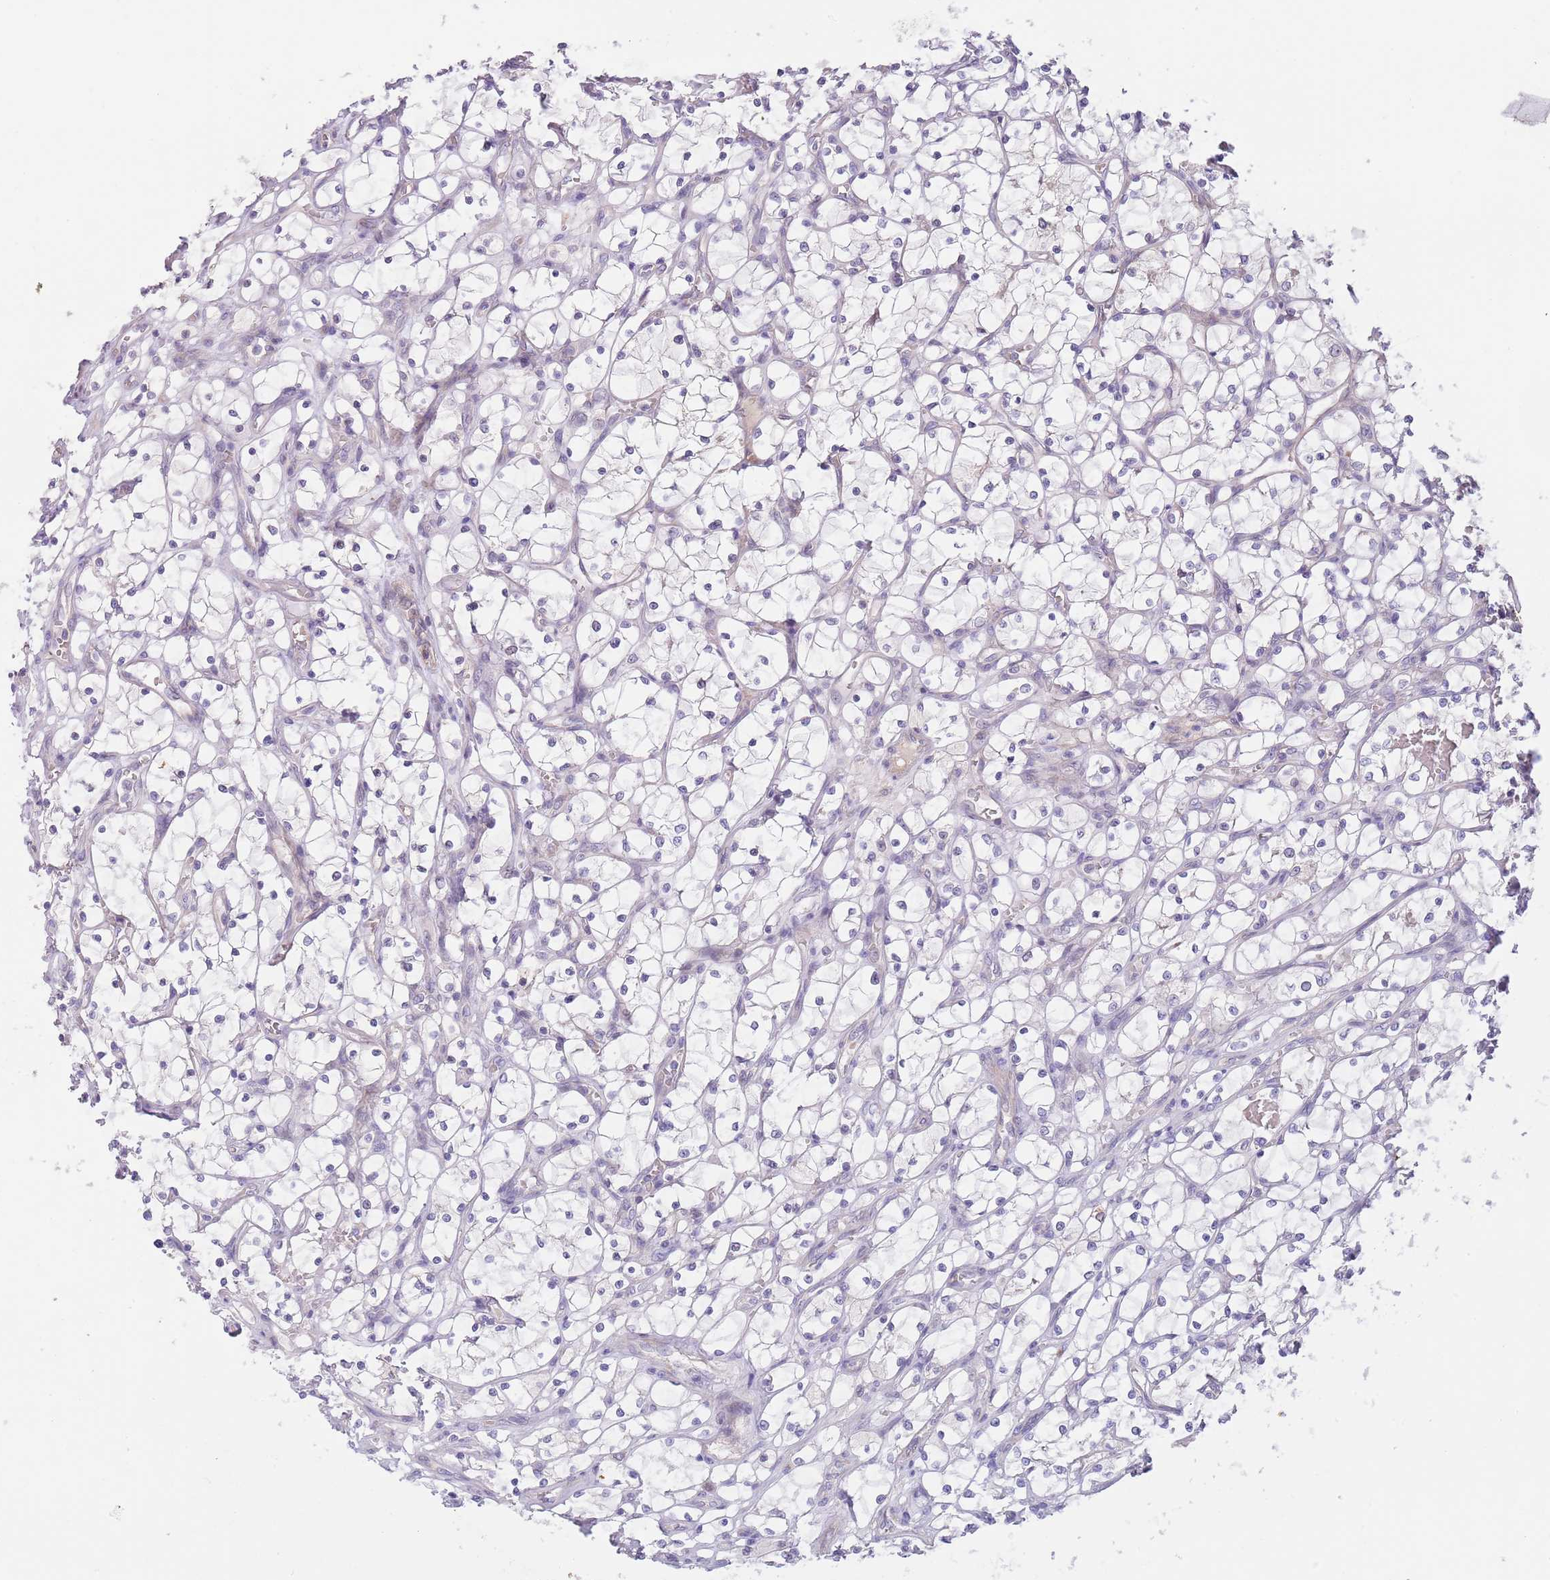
{"staining": {"intensity": "negative", "quantity": "none", "location": "none"}, "tissue": "renal cancer", "cell_type": "Tumor cells", "image_type": "cancer", "snomed": [{"axis": "morphology", "description": "Adenocarcinoma, NOS"}, {"axis": "topography", "description": "Kidney"}], "caption": "A micrograph of human adenocarcinoma (renal) is negative for staining in tumor cells.", "gene": "AP1S2", "patient": {"sex": "female", "age": 69}}